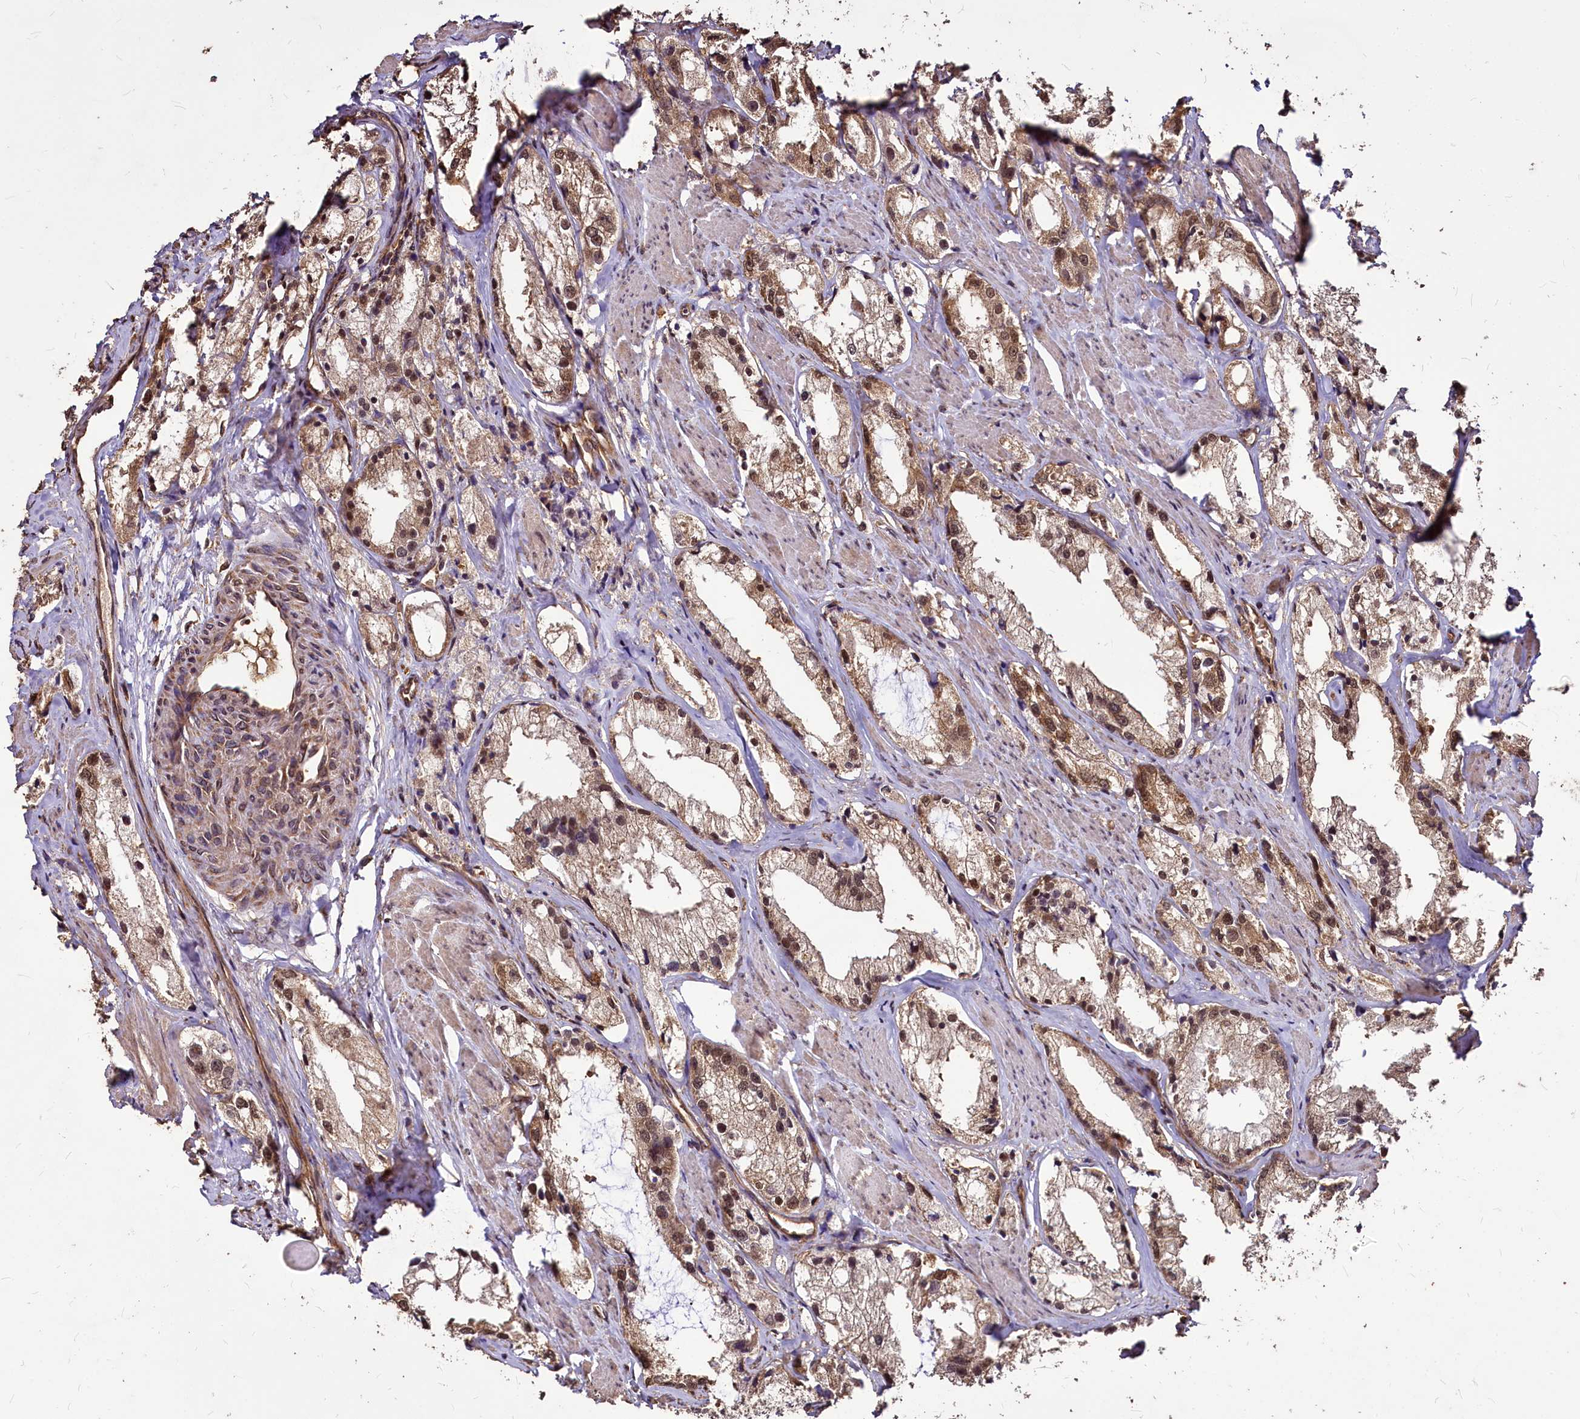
{"staining": {"intensity": "moderate", "quantity": "25%-75%", "location": "cytoplasmic/membranous,nuclear"}, "tissue": "prostate cancer", "cell_type": "Tumor cells", "image_type": "cancer", "snomed": [{"axis": "morphology", "description": "Adenocarcinoma, High grade"}, {"axis": "topography", "description": "Prostate"}], "caption": "There is medium levels of moderate cytoplasmic/membranous and nuclear positivity in tumor cells of prostate adenocarcinoma (high-grade), as demonstrated by immunohistochemical staining (brown color).", "gene": "VPS51", "patient": {"sex": "male", "age": 66}}